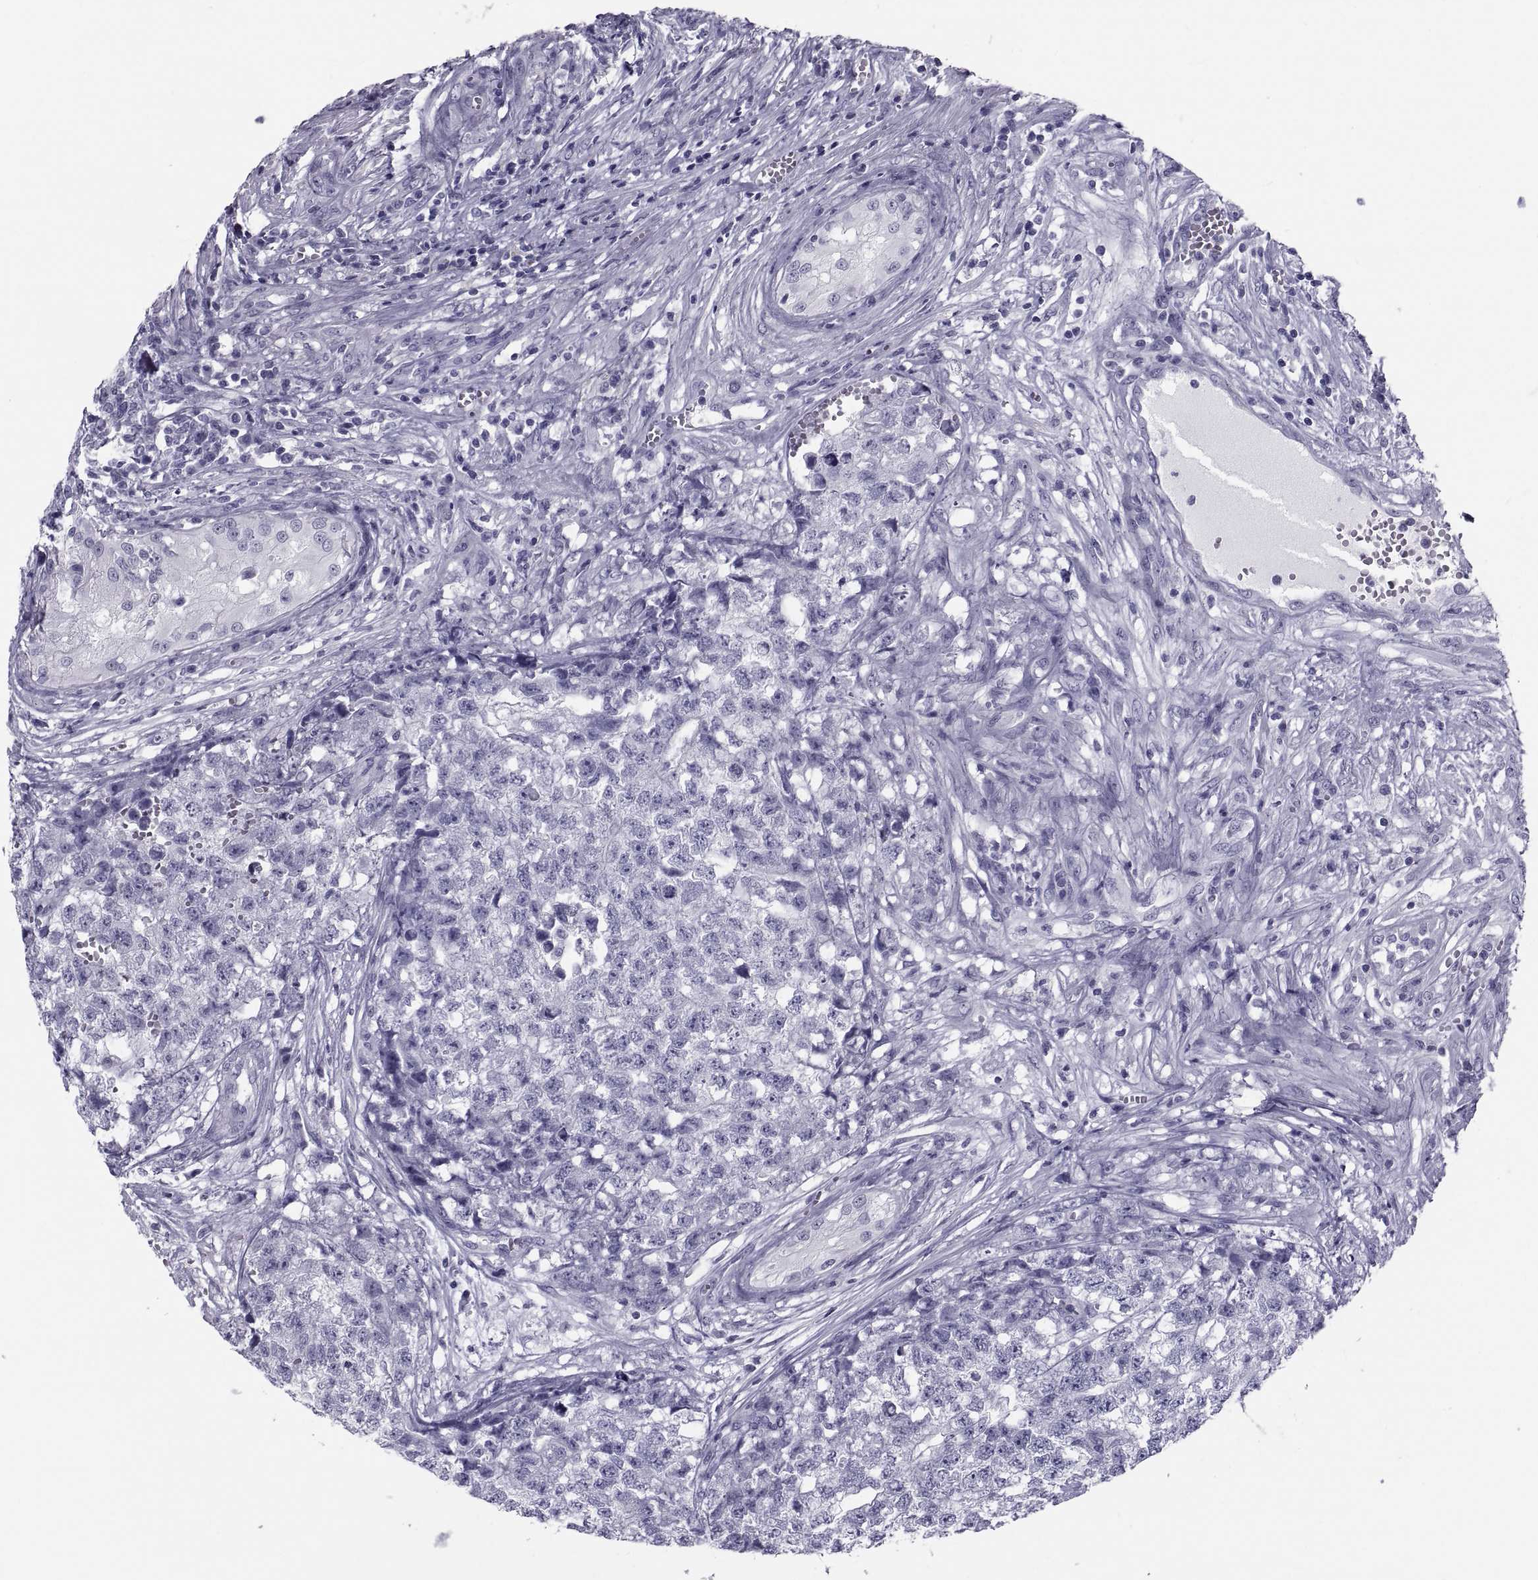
{"staining": {"intensity": "negative", "quantity": "none", "location": "none"}, "tissue": "testis cancer", "cell_type": "Tumor cells", "image_type": "cancer", "snomed": [{"axis": "morphology", "description": "Seminoma, NOS"}, {"axis": "morphology", "description": "Carcinoma, Embryonal, NOS"}, {"axis": "topography", "description": "Testis"}], "caption": "This is an IHC photomicrograph of human embryonal carcinoma (testis). There is no expression in tumor cells.", "gene": "CRISP1", "patient": {"sex": "male", "age": 22}}